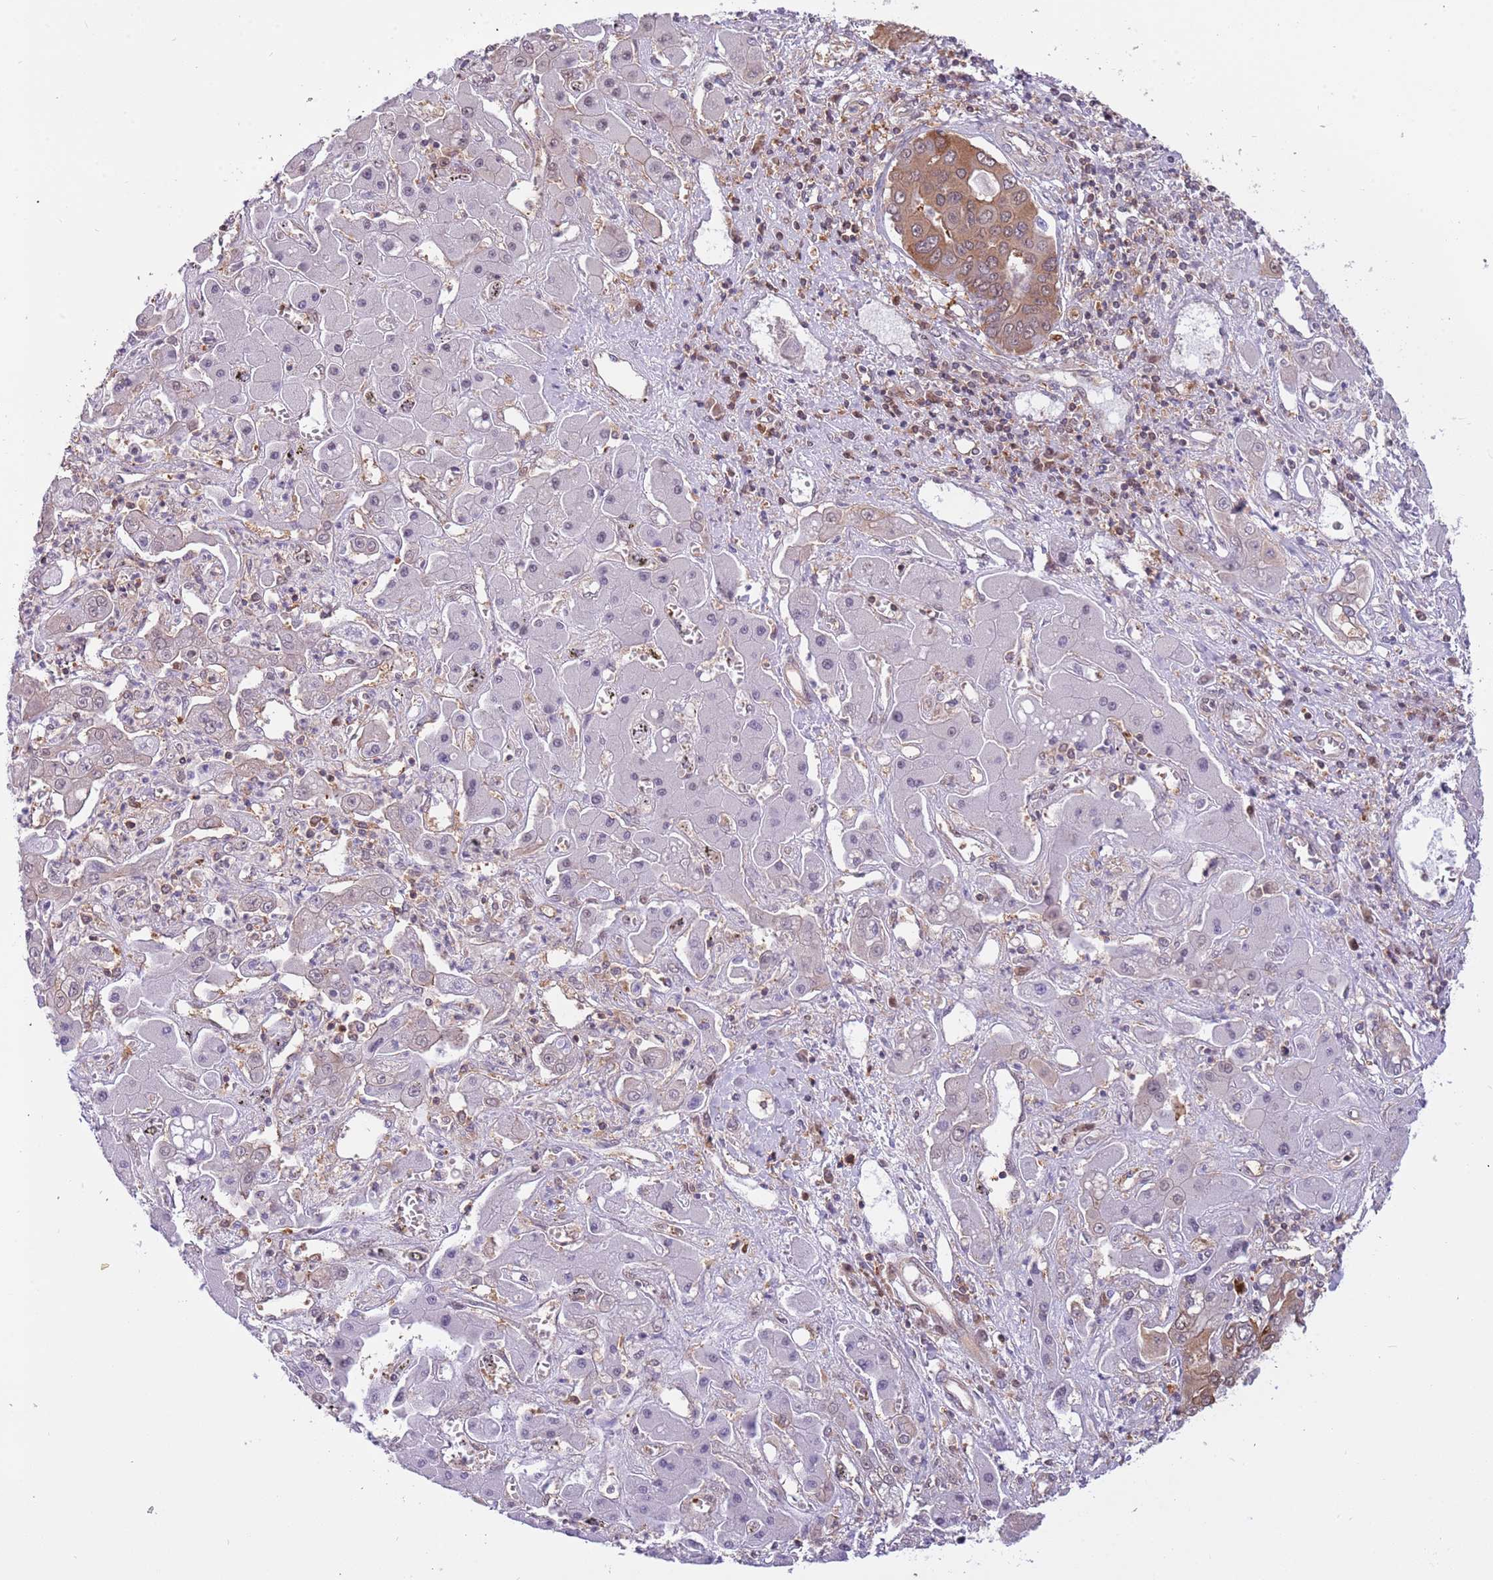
{"staining": {"intensity": "moderate", "quantity": "<25%", "location": "cytoplasmic/membranous,nuclear"}, "tissue": "liver cancer", "cell_type": "Tumor cells", "image_type": "cancer", "snomed": [{"axis": "morphology", "description": "Cholangiocarcinoma"}, {"axis": "topography", "description": "Liver"}], "caption": "Immunohistochemical staining of human cholangiocarcinoma (liver) shows low levels of moderate cytoplasmic/membranous and nuclear staining in approximately <25% of tumor cells.", "gene": "STIP1", "patient": {"sex": "male", "age": 67}}